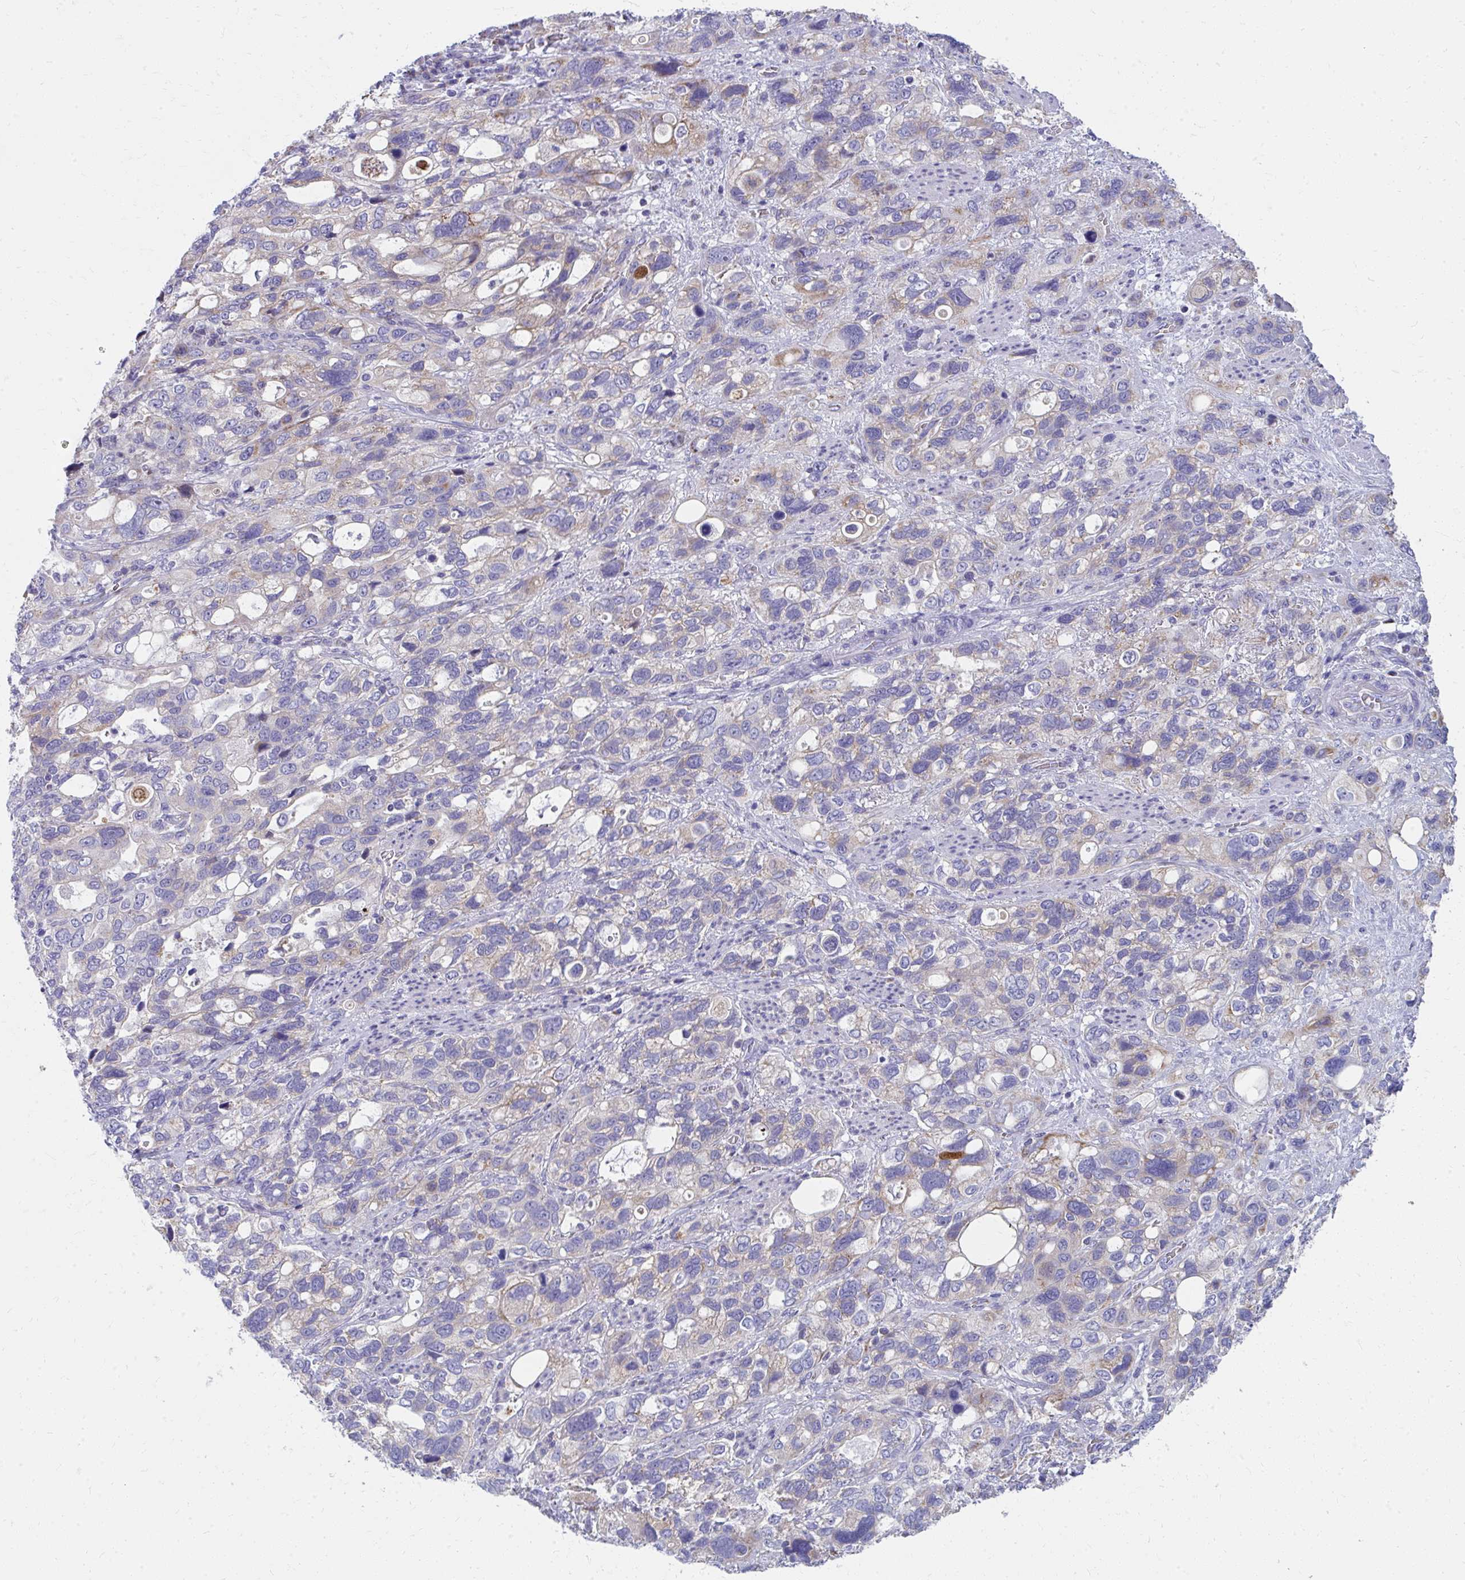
{"staining": {"intensity": "weak", "quantity": "<25%", "location": "cytoplasmic/membranous"}, "tissue": "stomach cancer", "cell_type": "Tumor cells", "image_type": "cancer", "snomed": [{"axis": "morphology", "description": "Adenocarcinoma, NOS"}, {"axis": "topography", "description": "Stomach, upper"}], "caption": "A high-resolution photomicrograph shows immunohistochemistry (IHC) staining of adenocarcinoma (stomach), which shows no significant expression in tumor cells. Nuclei are stained in blue.", "gene": "IL37", "patient": {"sex": "female", "age": 81}}